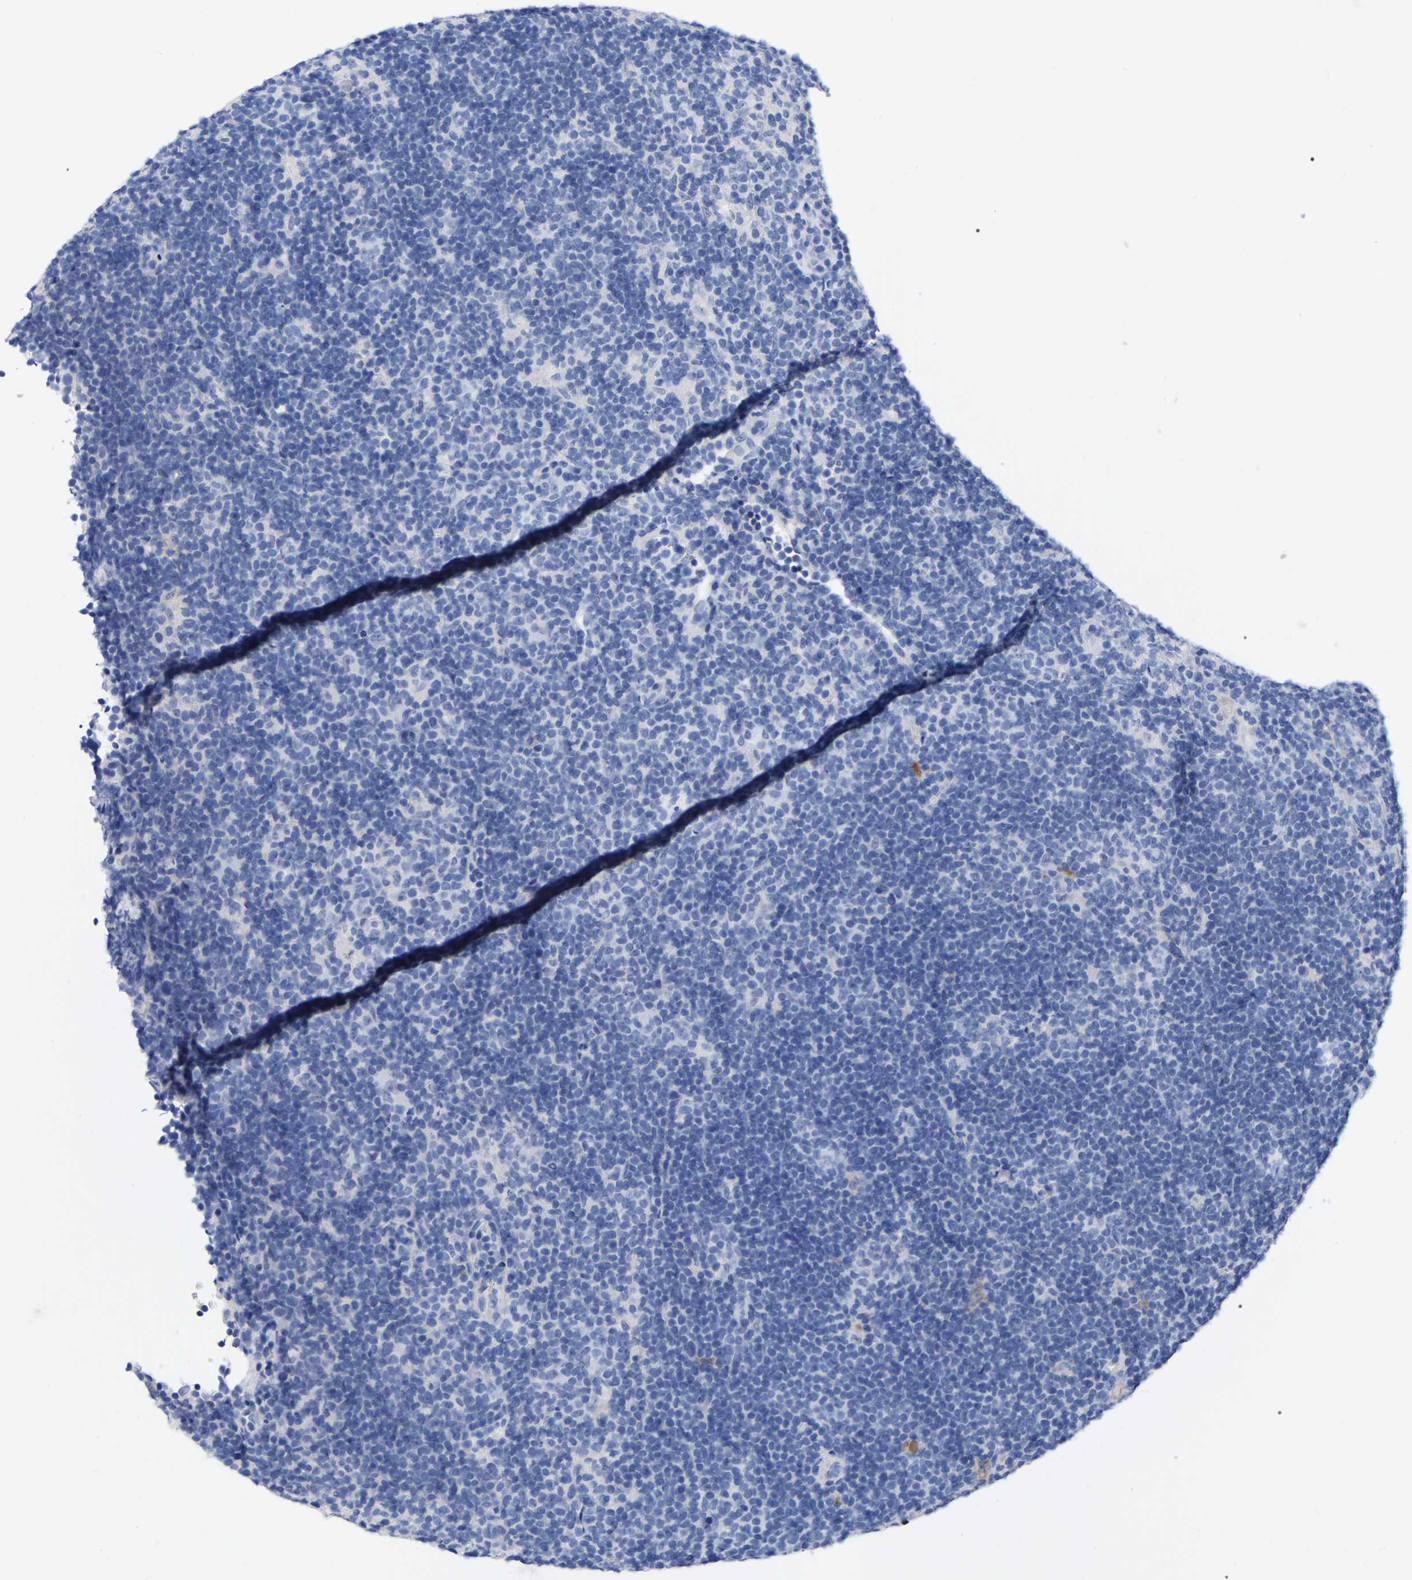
{"staining": {"intensity": "negative", "quantity": "none", "location": "none"}, "tissue": "lymphoma", "cell_type": "Tumor cells", "image_type": "cancer", "snomed": [{"axis": "morphology", "description": "Hodgkin's disease, NOS"}, {"axis": "topography", "description": "Lymph node"}], "caption": "Immunohistochemical staining of lymphoma exhibits no significant positivity in tumor cells.", "gene": "ANXA13", "patient": {"sex": "female", "age": 57}}